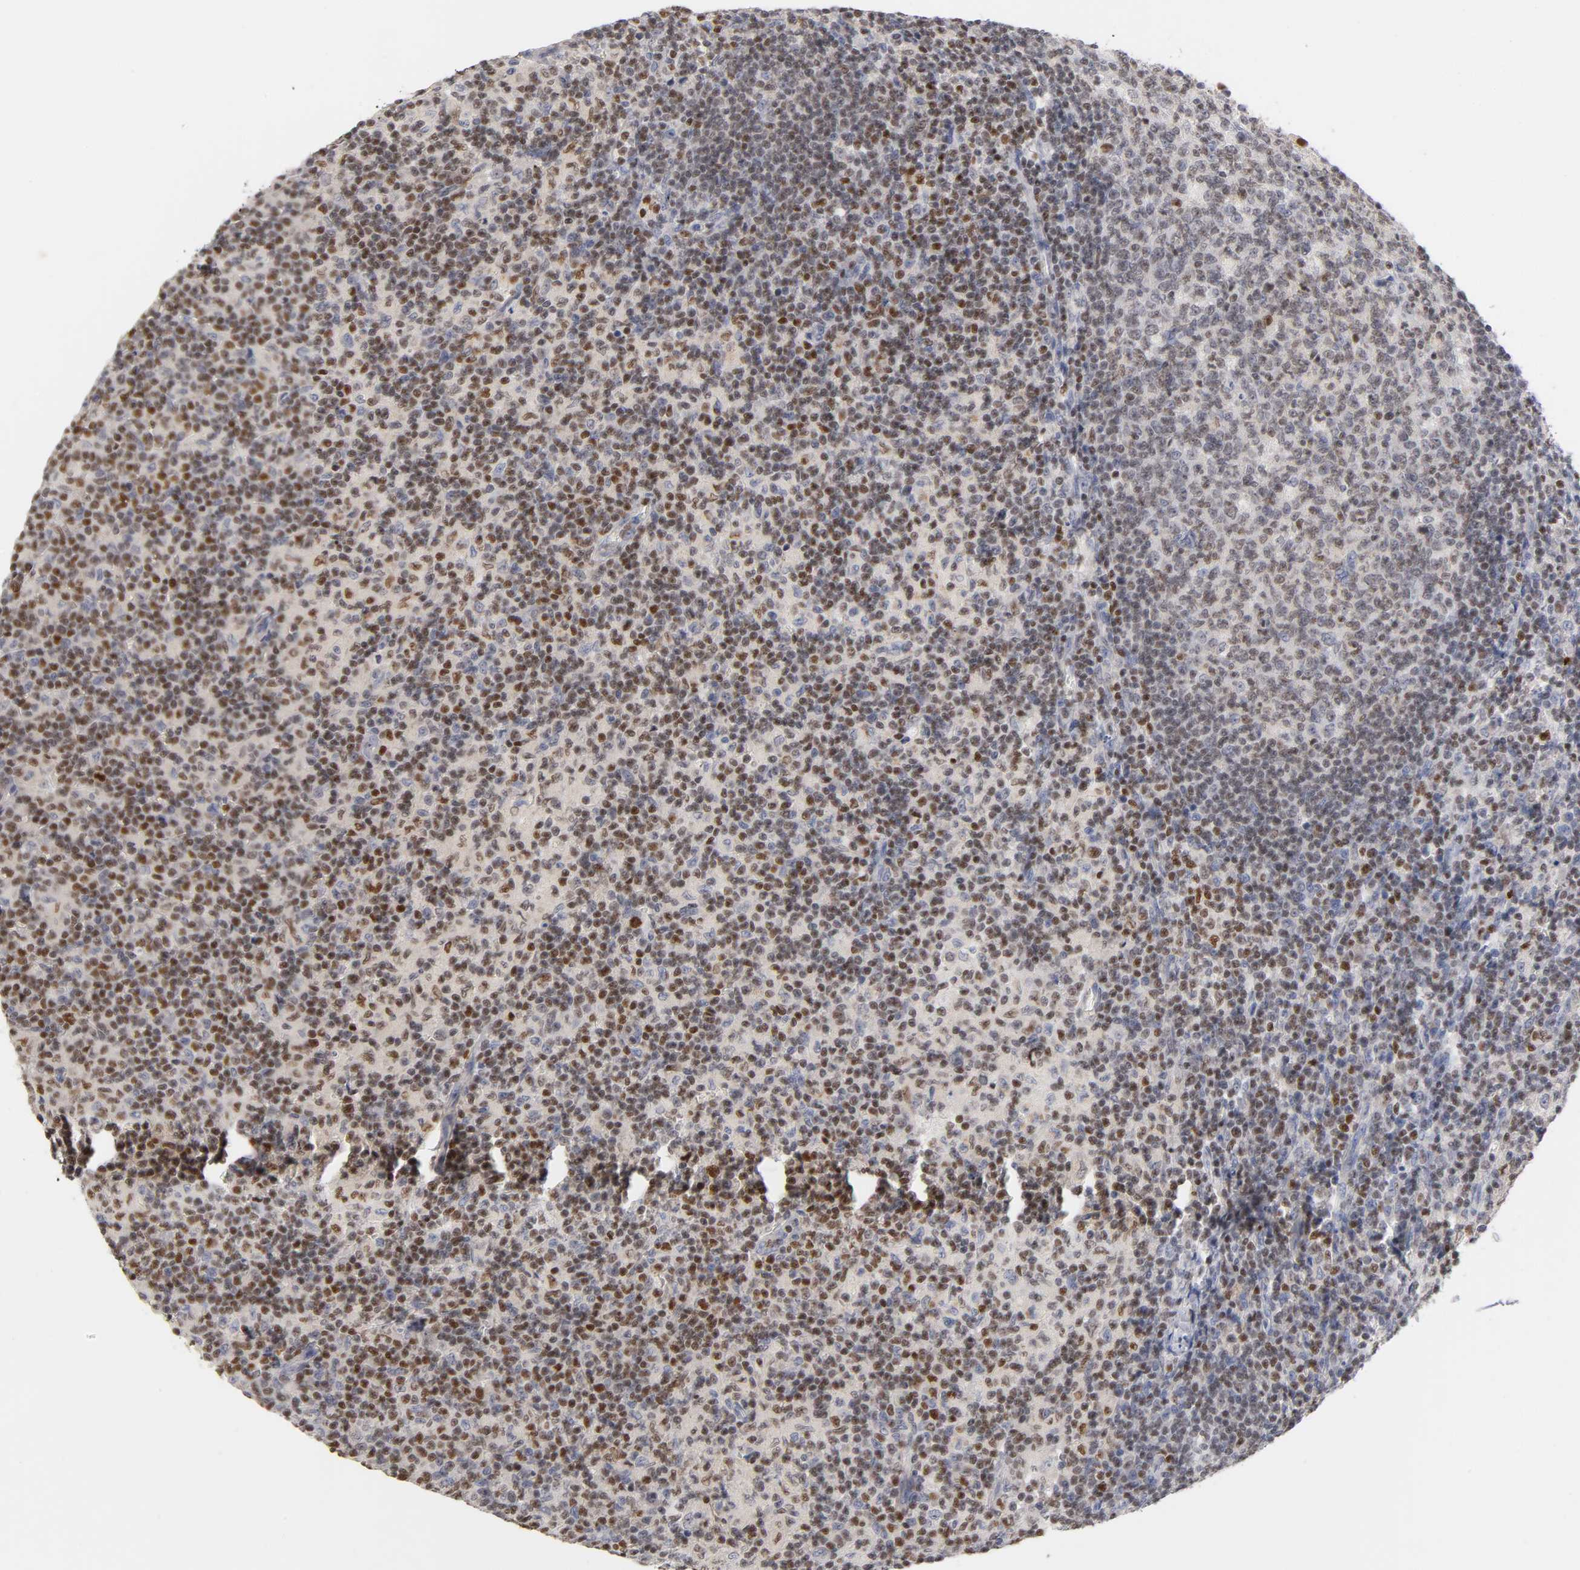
{"staining": {"intensity": "moderate", "quantity": "25%-75%", "location": "nuclear"}, "tissue": "lymph node", "cell_type": "Germinal center cells", "image_type": "normal", "snomed": [{"axis": "morphology", "description": "Normal tissue, NOS"}, {"axis": "morphology", "description": "Inflammation, NOS"}, {"axis": "topography", "description": "Lymph node"}], "caption": "Germinal center cells show medium levels of moderate nuclear expression in about 25%-75% of cells in benign human lymph node.", "gene": "RUNX1", "patient": {"sex": "male", "age": 55}}